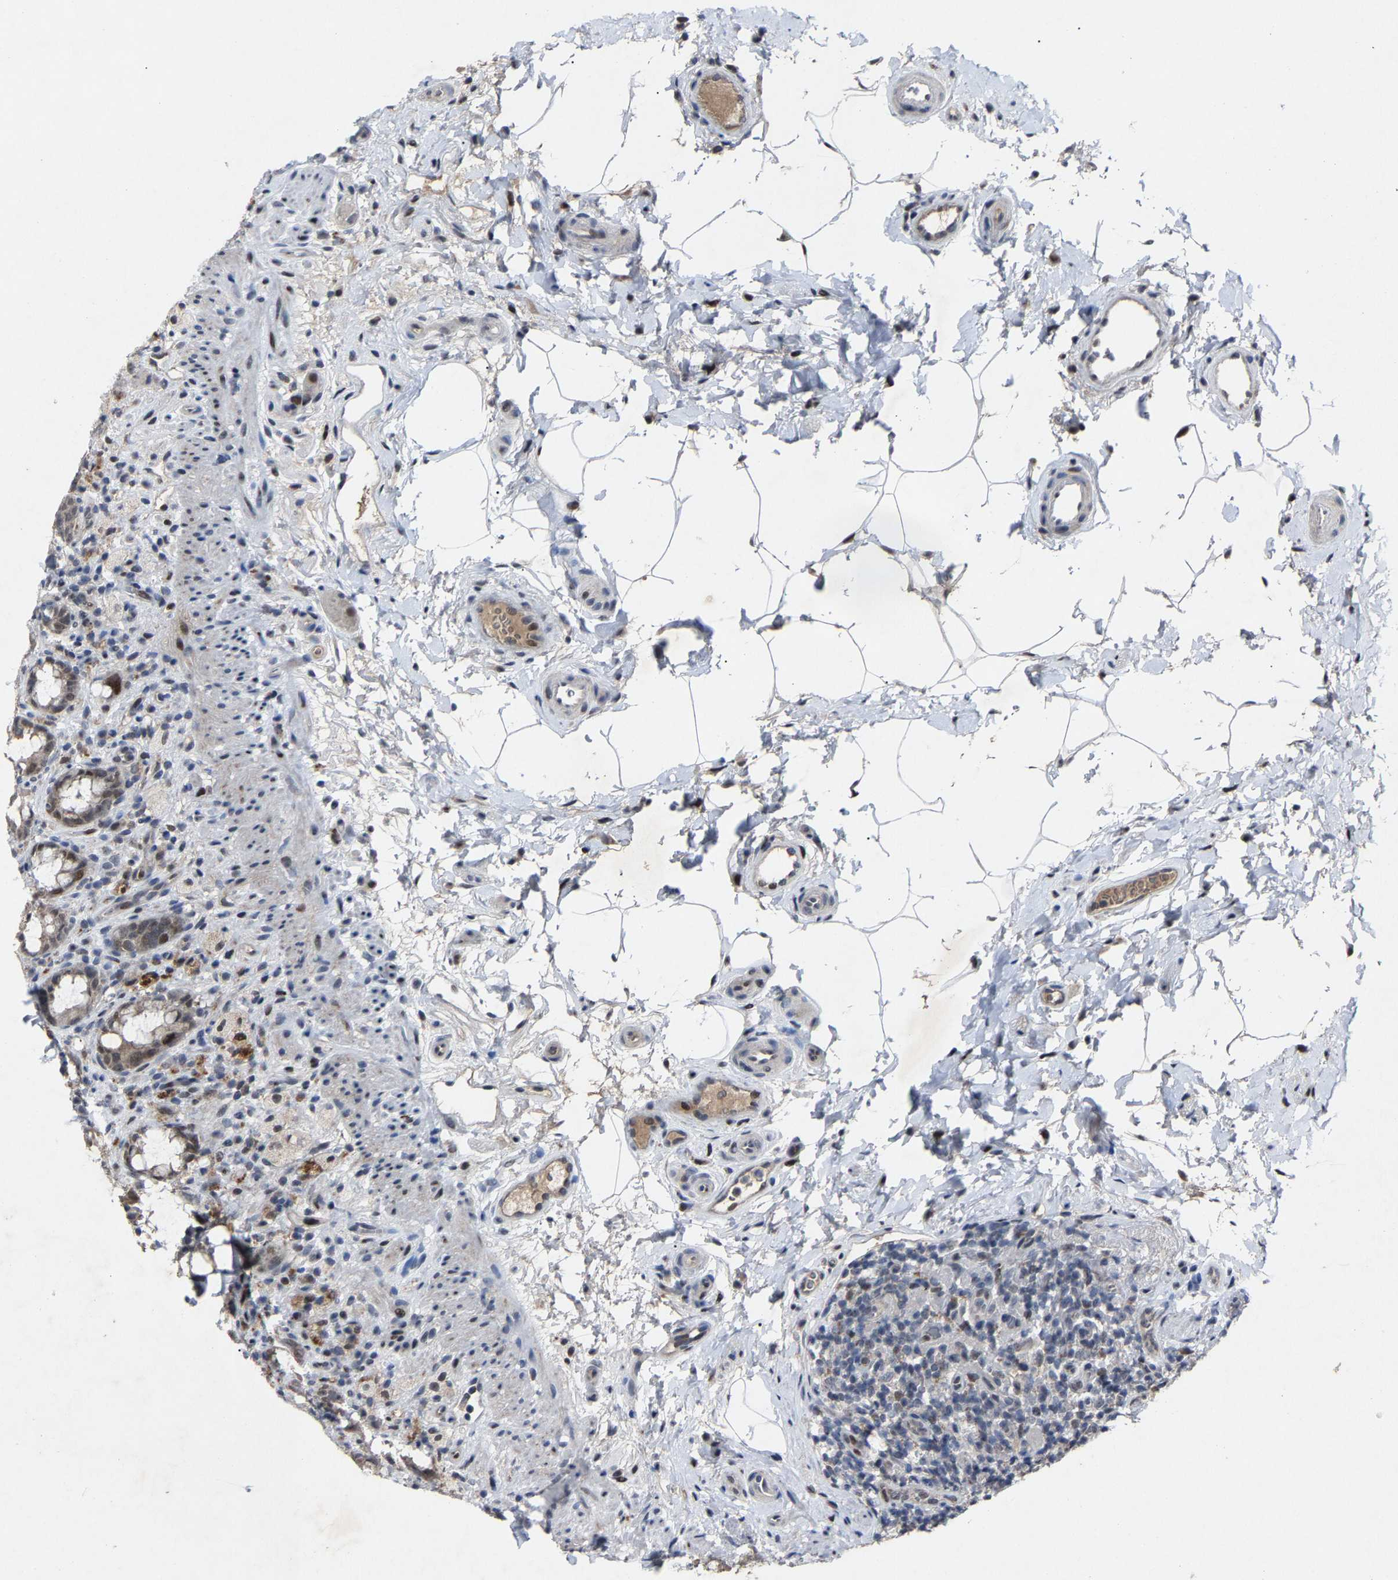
{"staining": {"intensity": "moderate", "quantity": ">75%", "location": "cytoplasmic/membranous,nuclear"}, "tissue": "rectum", "cell_type": "Glandular cells", "image_type": "normal", "snomed": [{"axis": "morphology", "description": "Normal tissue, NOS"}, {"axis": "topography", "description": "Rectum"}], "caption": "Rectum stained with DAB (3,3'-diaminobenzidine) immunohistochemistry shows medium levels of moderate cytoplasmic/membranous,nuclear positivity in approximately >75% of glandular cells.", "gene": "LSM8", "patient": {"sex": "male", "age": 44}}